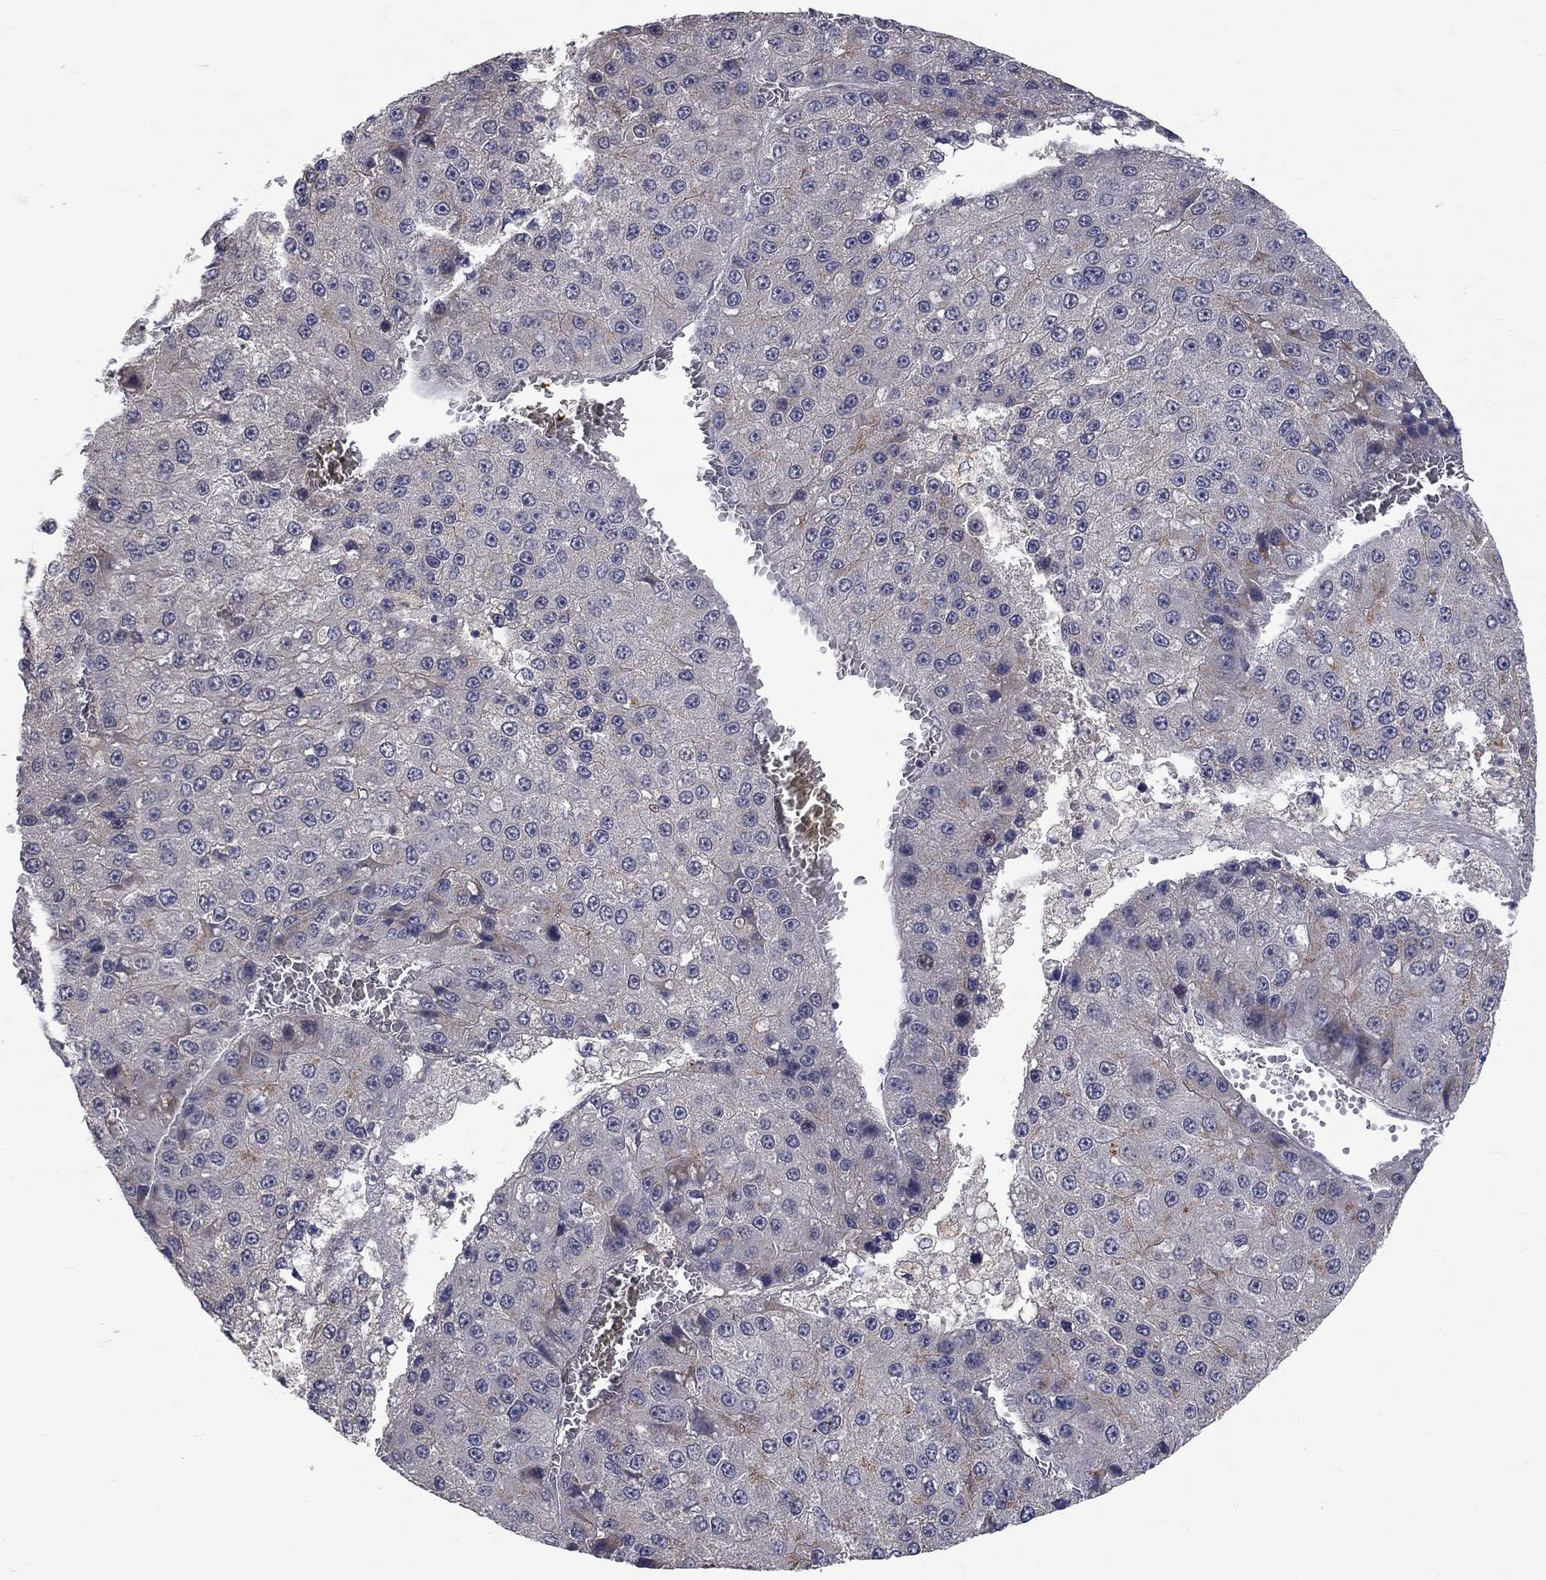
{"staining": {"intensity": "negative", "quantity": "none", "location": "none"}, "tissue": "liver cancer", "cell_type": "Tumor cells", "image_type": "cancer", "snomed": [{"axis": "morphology", "description": "Carcinoma, Hepatocellular, NOS"}, {"axis": "topography", "description": "Liver"}], "caption": "The photomicrograph exhibits no staining of tumor cells in liver cancer (hepatocellular carcinoma).", "gene": "FAM3B", "patient": {"sex": "female", "age": 73}}